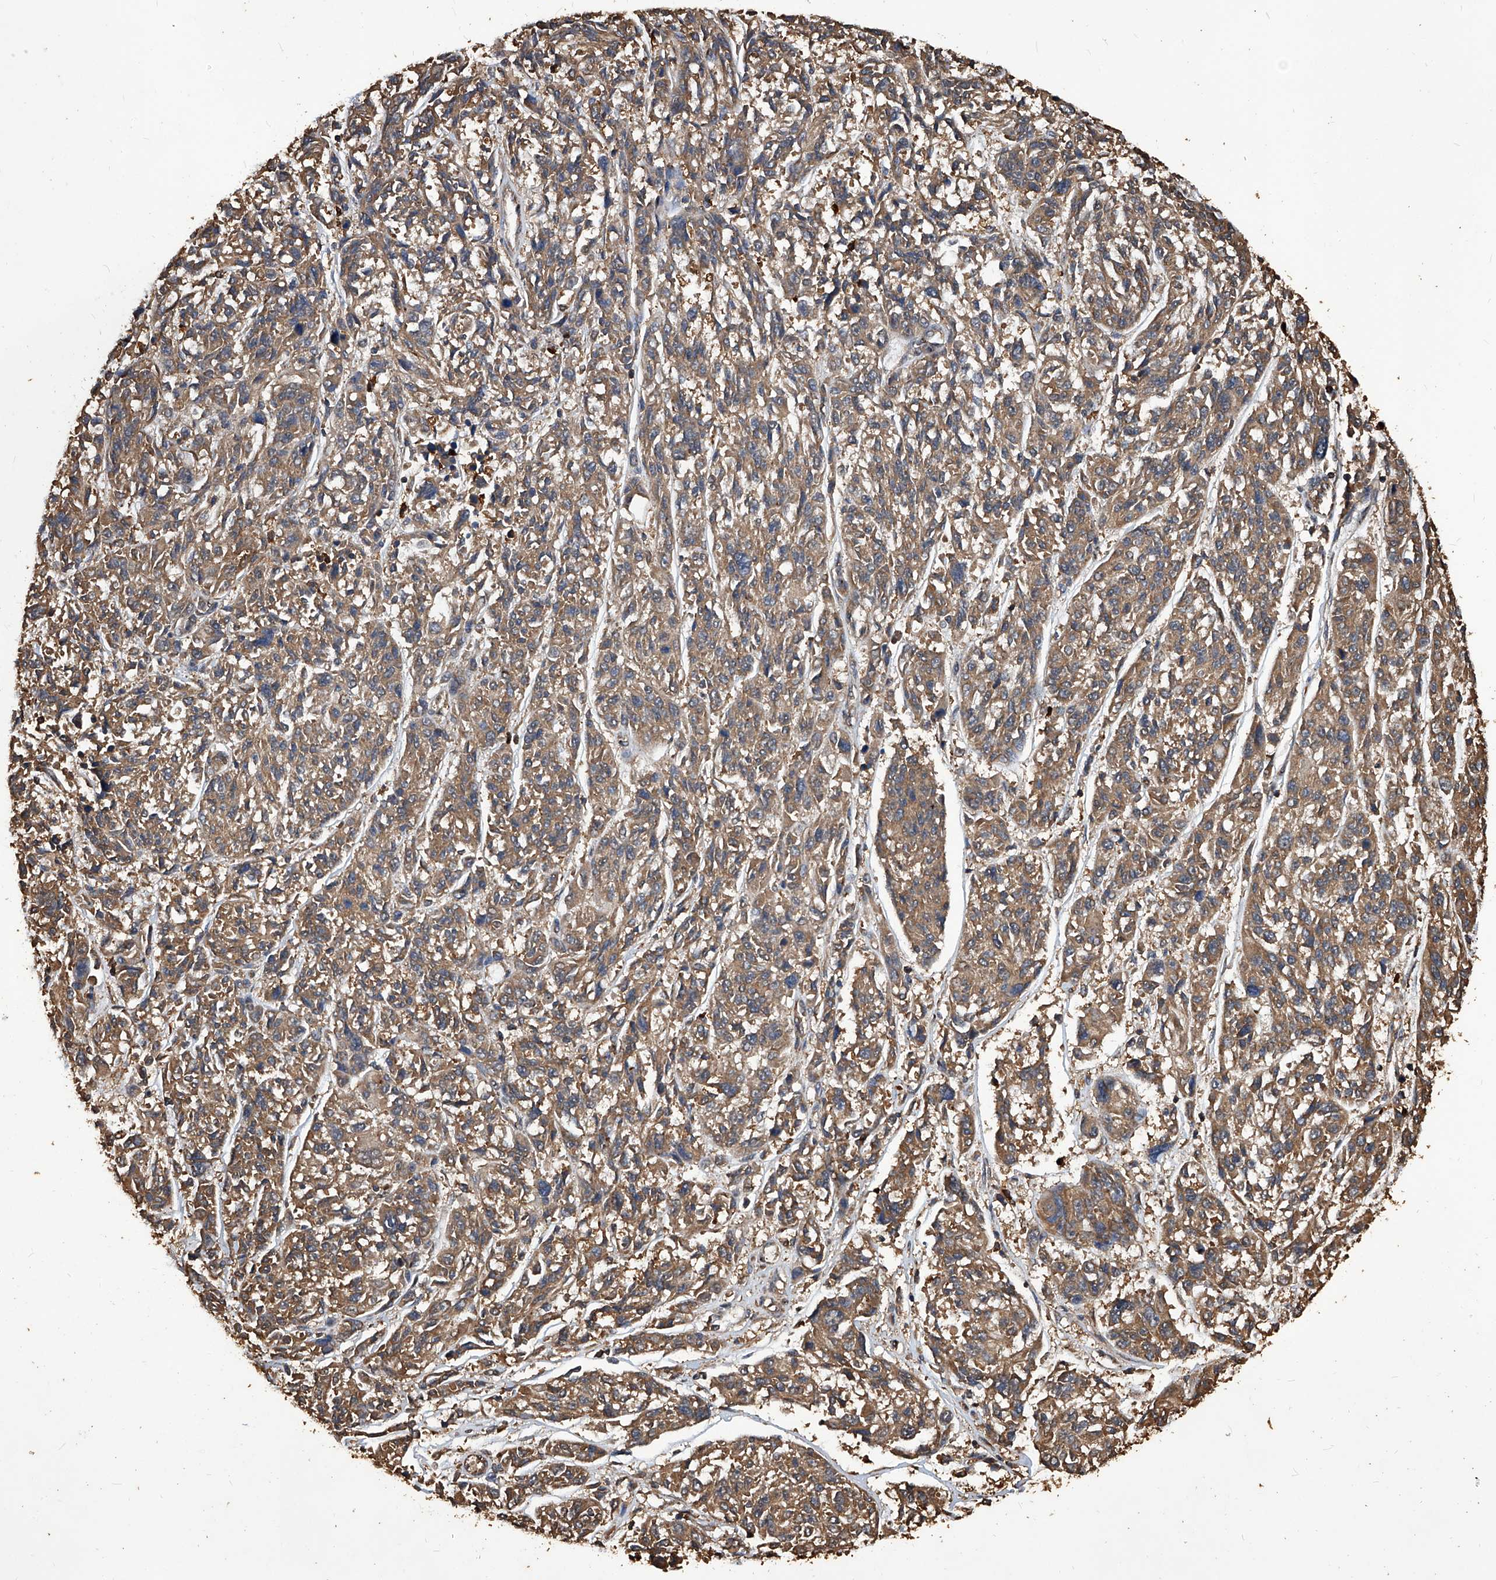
{"staining": {"intensity": "moderate", "quantity": ">75%", "location": "cytoplasmic/membranous"}, "tissue": "melanoma", "cell_type": "Tumor cells", "image_type": "cancer", "snomed": [{"axis": "morphology", "description": "Malignant melanoma, NOS"}, {"axis": "topography", "description": "Skin"}], "caption": "Tumor cells reveal medium levels of moderate cytoplasmic/membranous staining in approximately >75% of cells in human malignant melanoma.", "gene": "UCP2", "patient": {"sex": "male", "age": 53}}